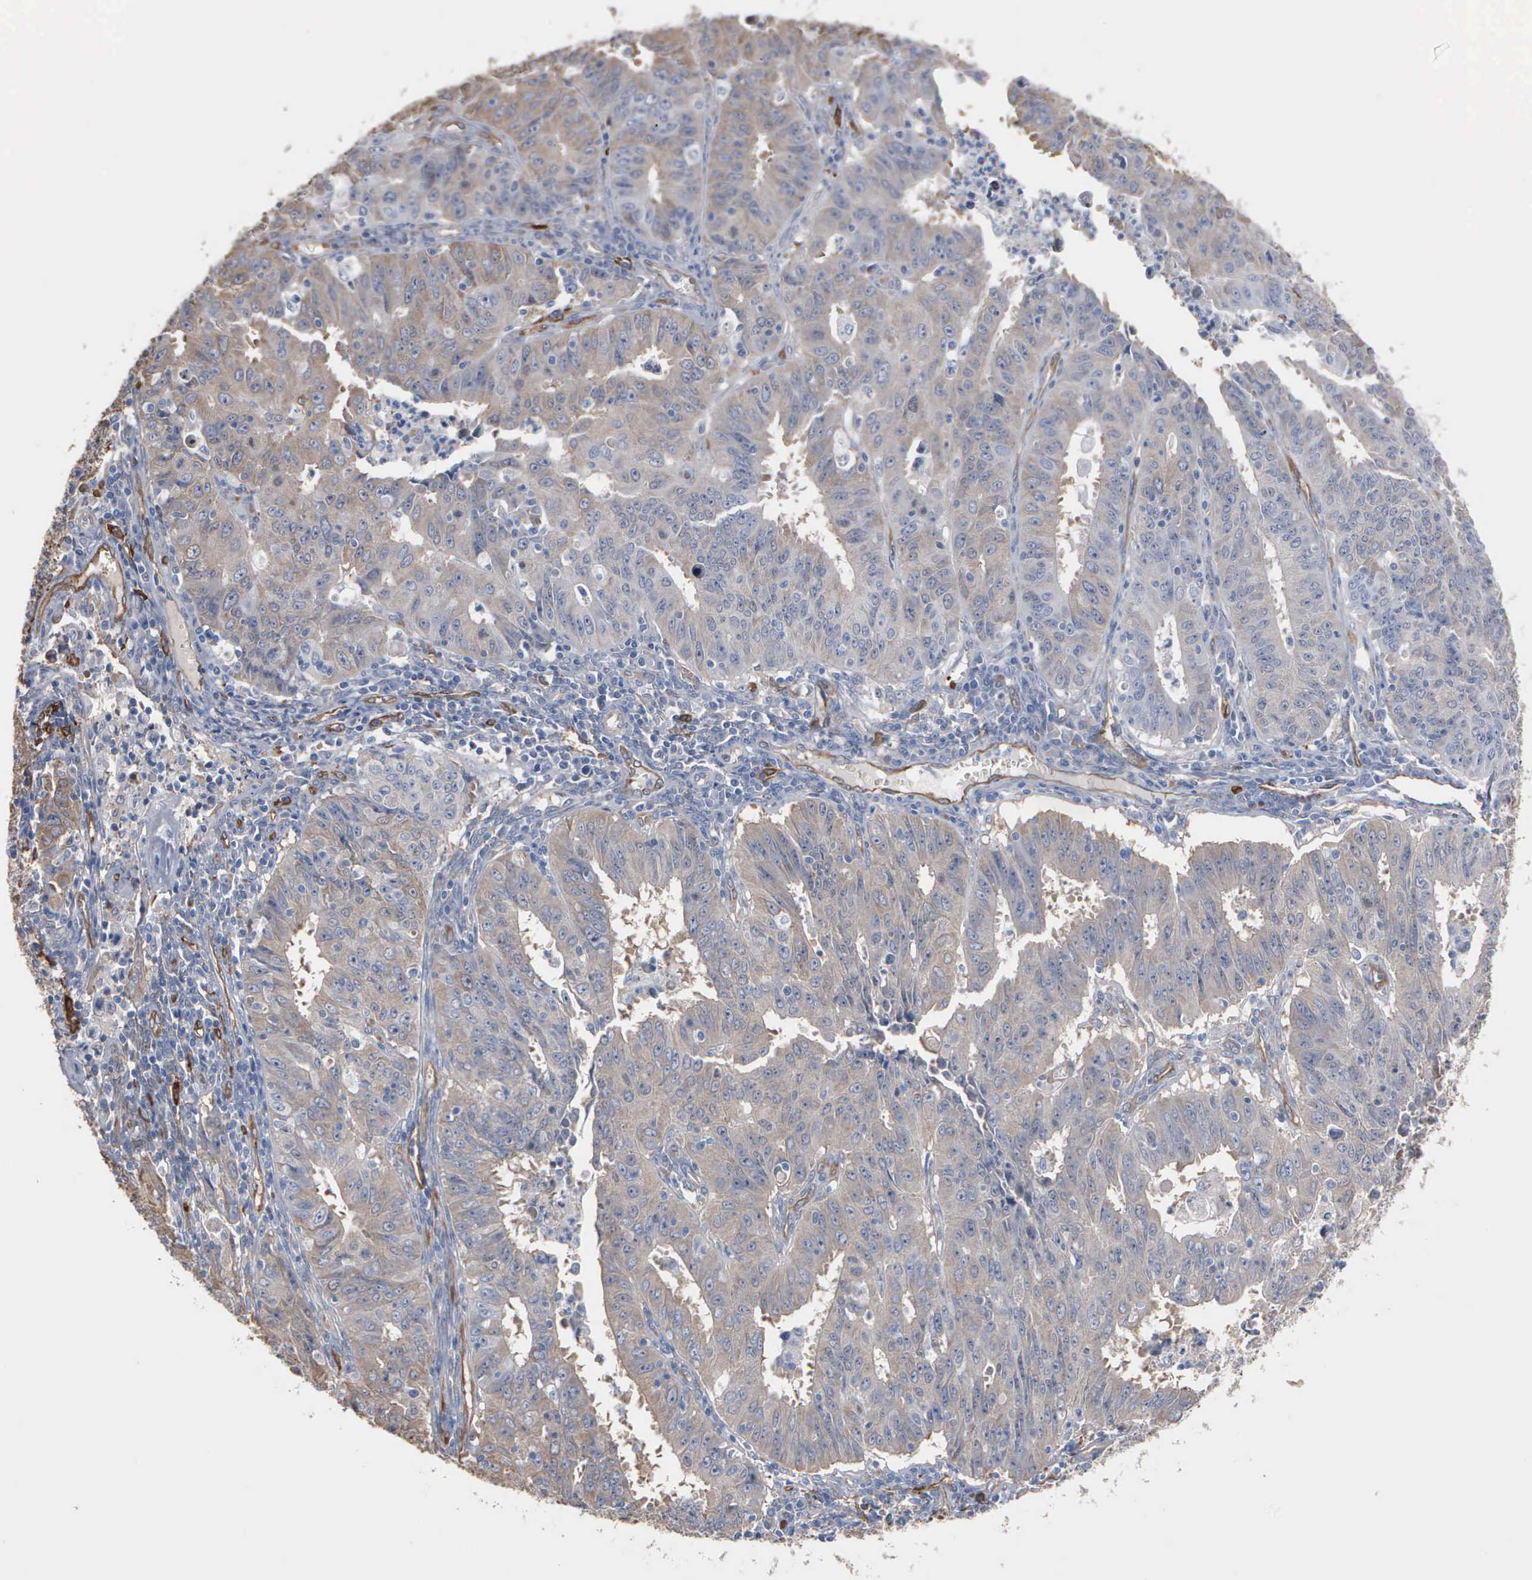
{"staining": {"intensity": "weak", "quantity": ">75%", "location": "cytoplasmic/membranous"}, "tissue": "endometrial cancer", "cell_type": "Tumor cells", "image_type": "cancer", "snomed": [{"axis": "morphology", "description": "Adenocarcinoma, NOS"}, {"axis": "topography", "description": "Endometrium"}], "caption": "Immunohistochemical staining of endometrial cancer (adenocarcinoma) exhibits weak cytoplasmic/membranous protein positivity in about >75% of tumor cells.", "gene": "FSCN1", "patient": {"sex": "female", "age": 42}}